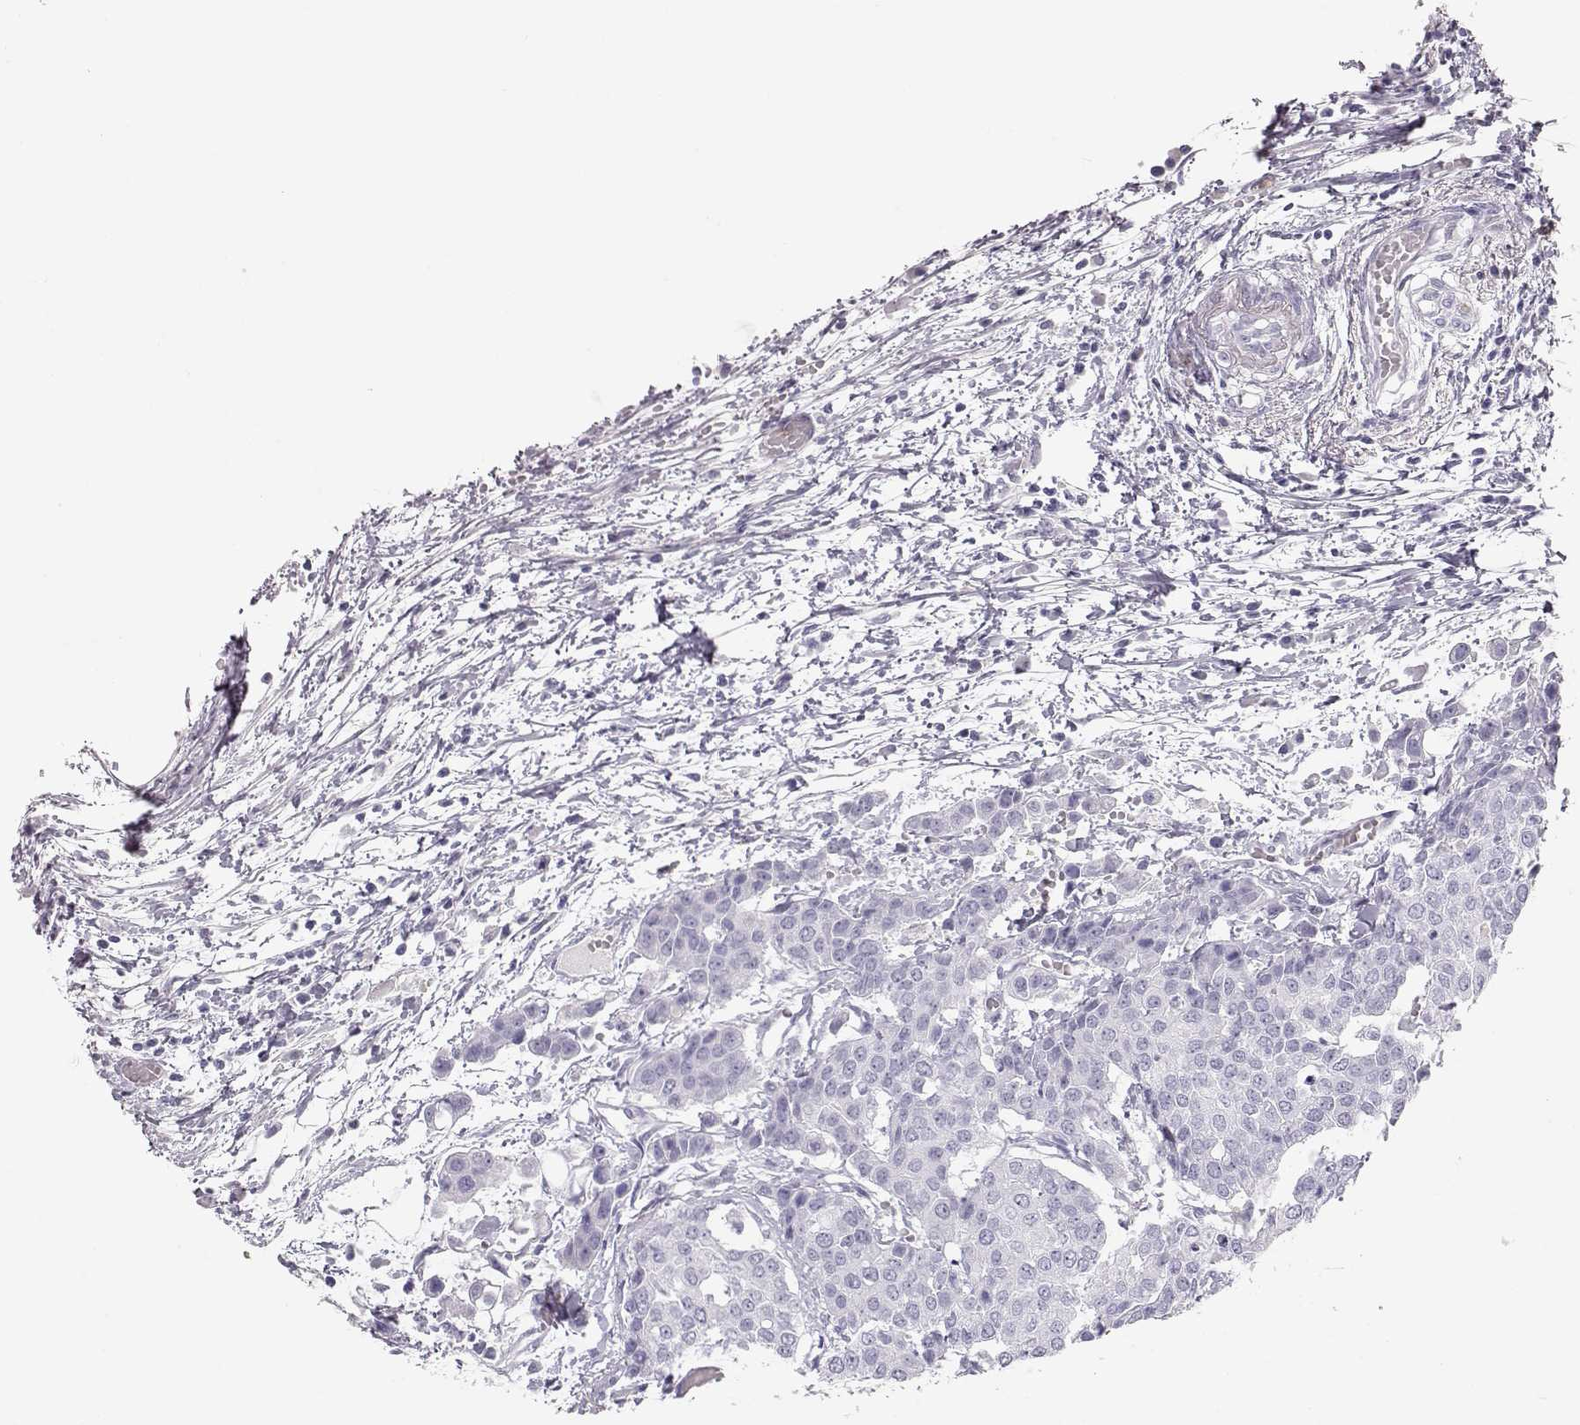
{"staining": {"intensity": "negative", "quantity": "none", "location": "none"}, "tissue": "carcinoid", "cell_type": "Tumor cells", "image_type": "cancer", "snomed": [{"axis": "morphology", "description": "Carcinoid, malignant, NOS"}, {"axis": "topography", "description": "Colon"}], "caption": "Tumor cells are negative for protein expression in human carcinoid (malignant).", "gene": "MIP", "patient": {"sex": "male", "age": 81}}